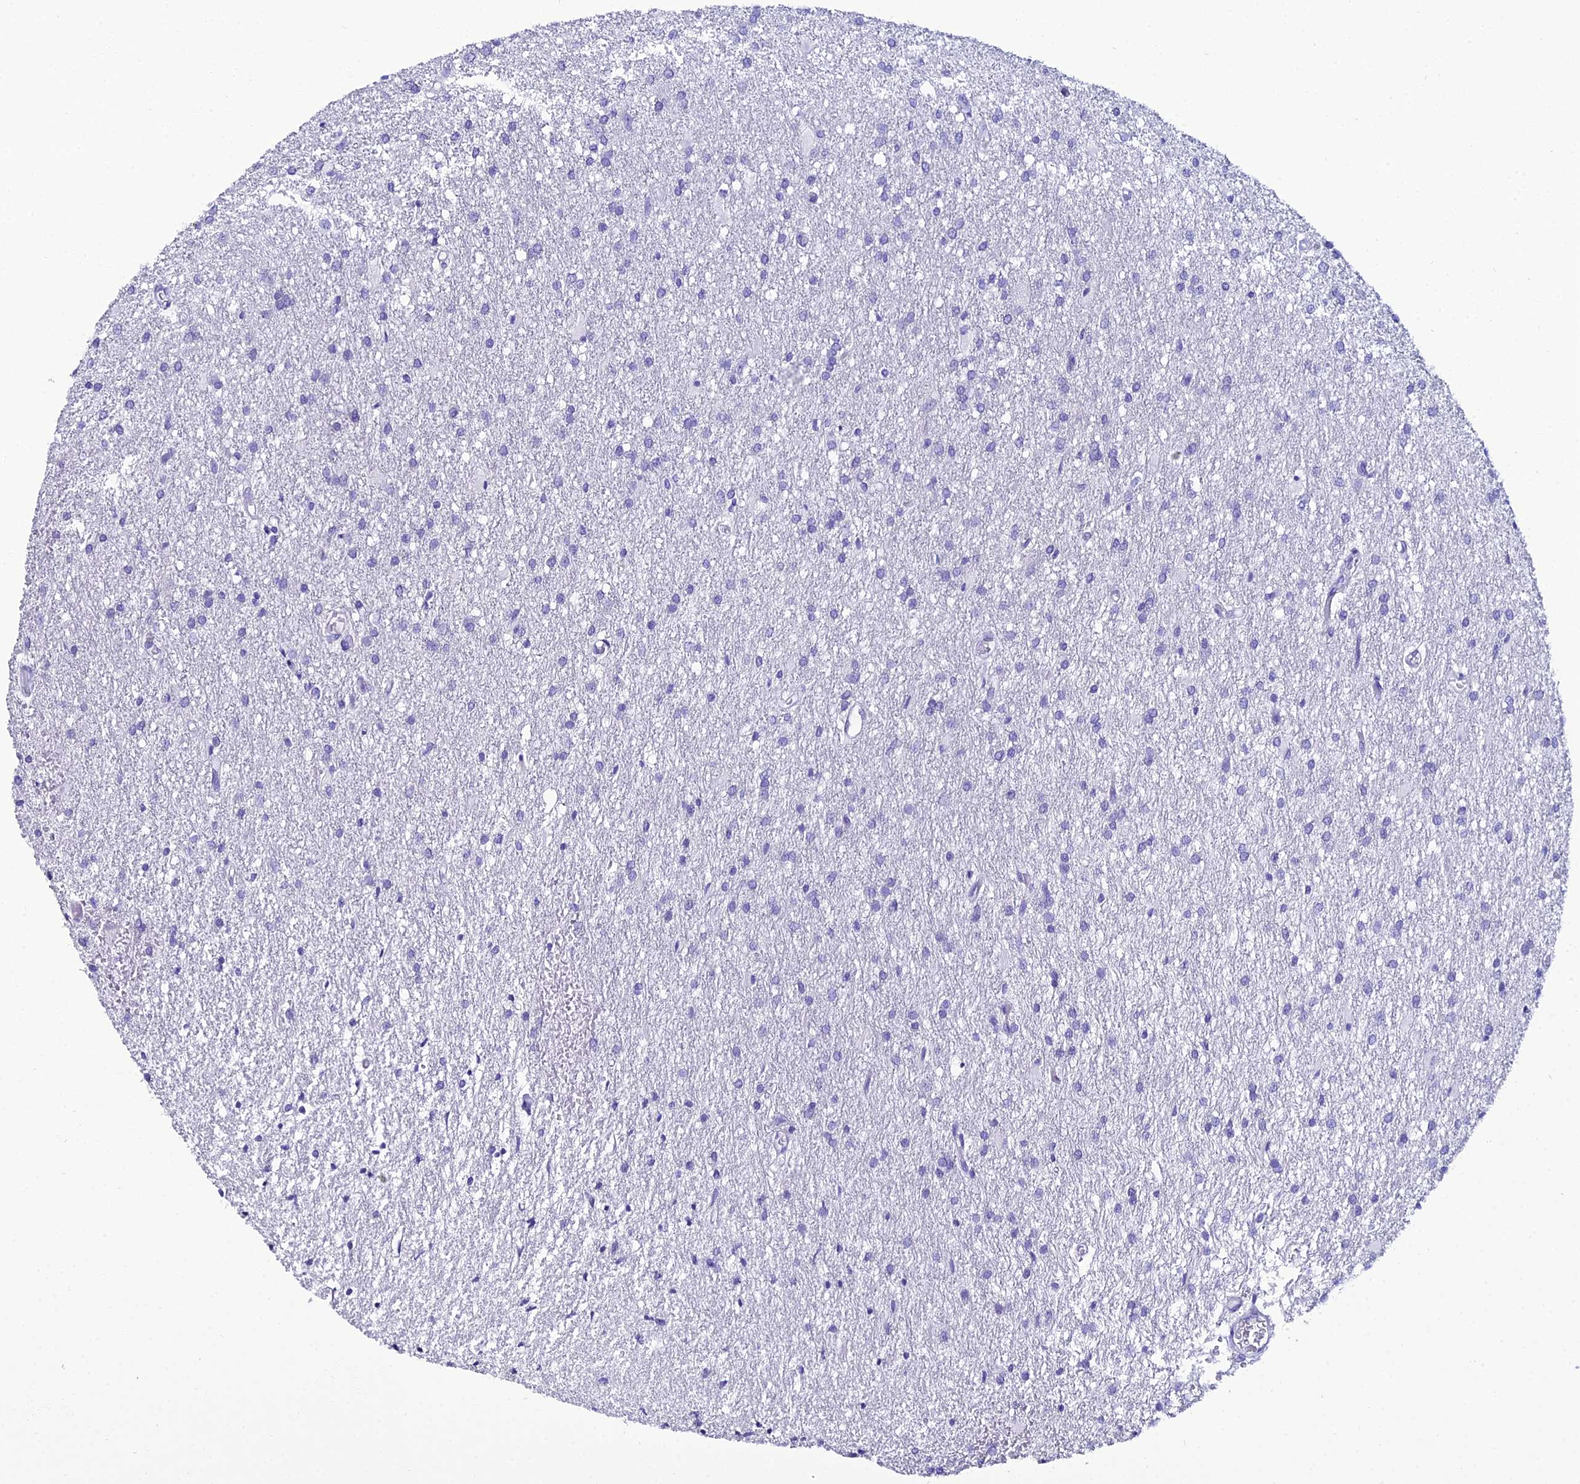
{"staining": {"intensity": "negative", "quantity": "none", "location": "none"}, "tissue": "glioma", "cell_type": "Tumor cells", "image_type": "cancer", "snomed": [{"axis": "morphology", "description": "Glioma, malignant, High grade"}, {"axis": "topography", "description": "Brain"}], "caption": "Histopathology image shows no significant protein positivity in tumor cells of glioma.", "gene": "OR4D5", "patient": {"sex": "female", "age": 50}}